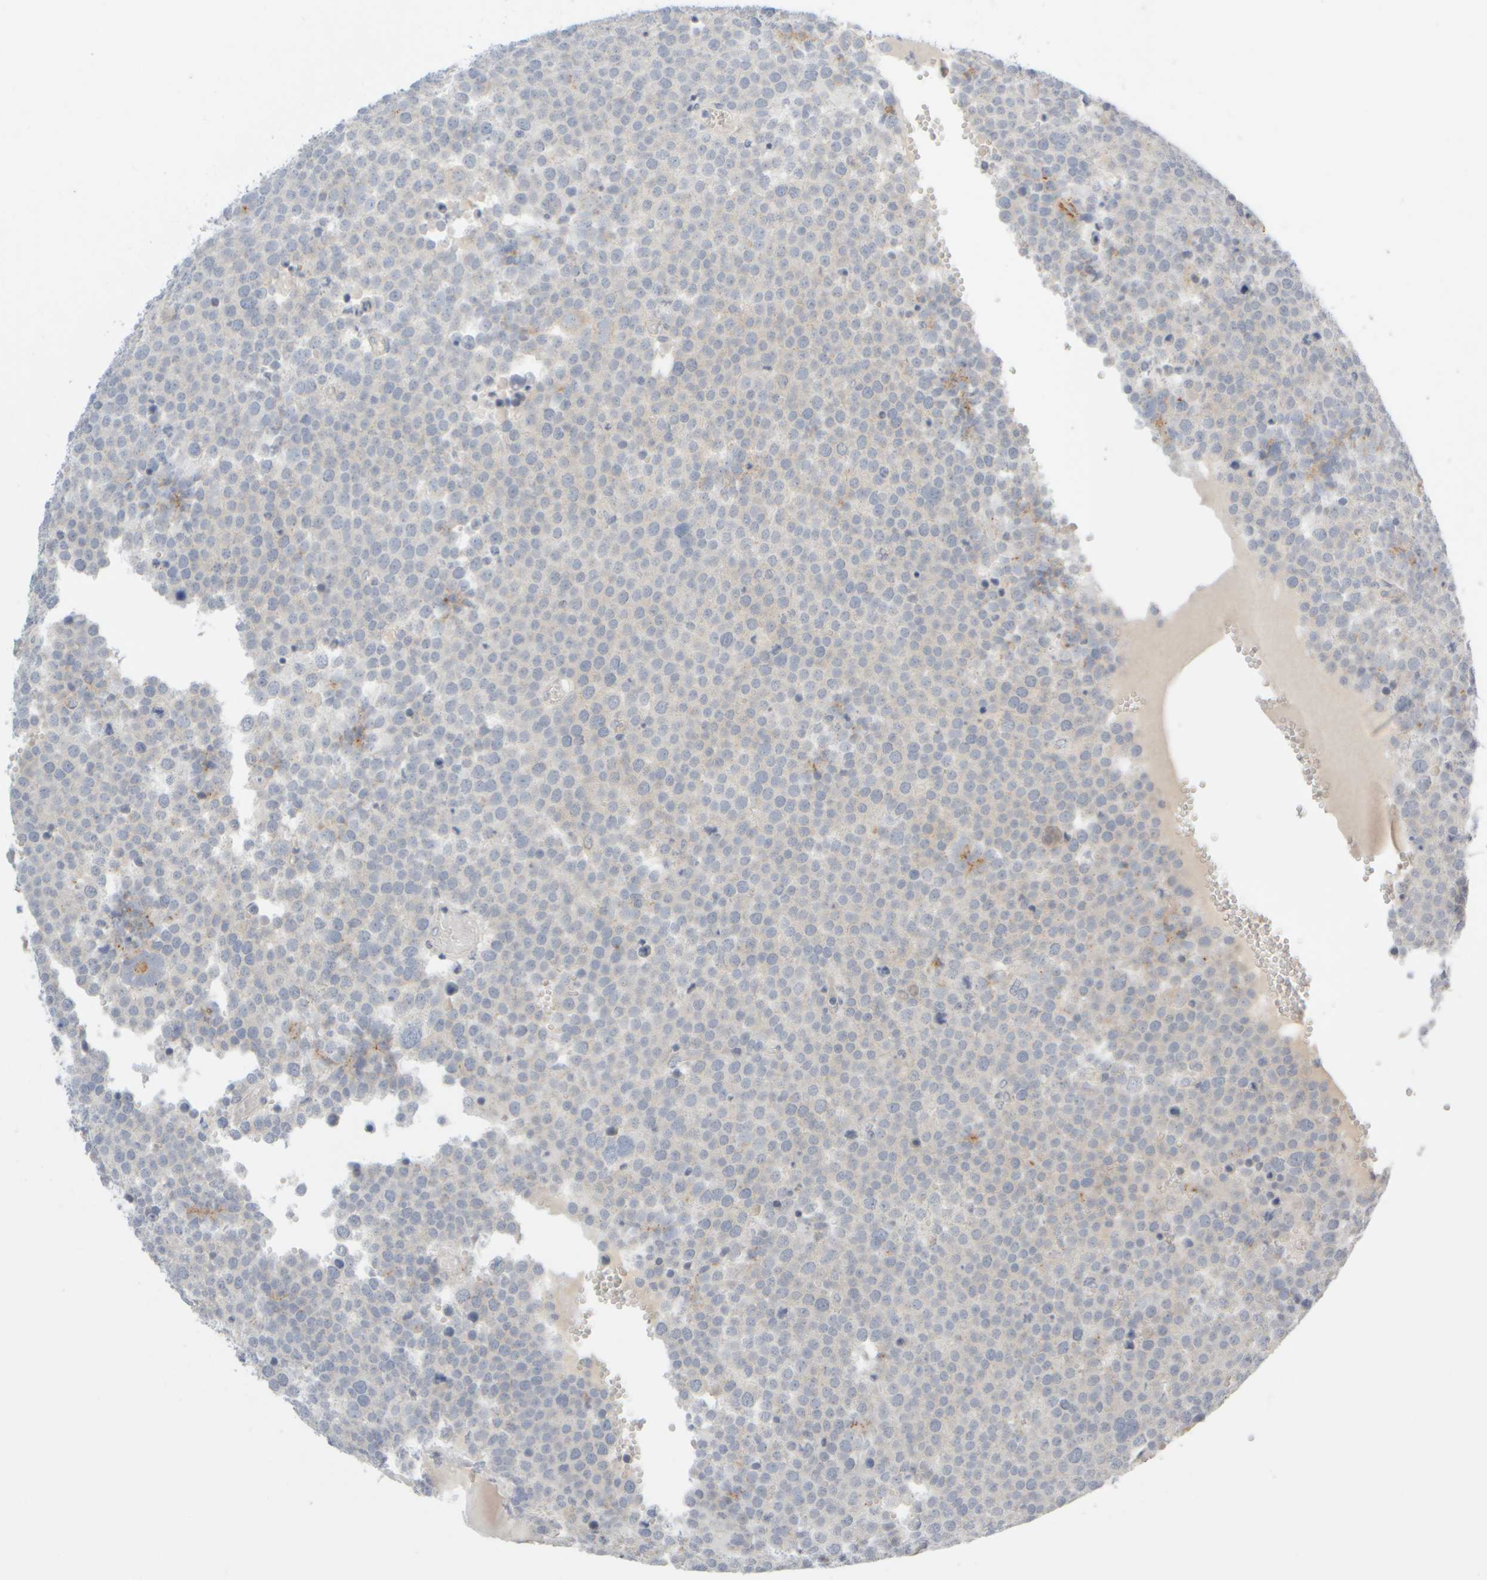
{"staining": {"intensity": "negative", "quantity": "none", "location": "none"}, "tissue": "testis cancer", "cell_type": "Tumor cells", "image_type": "cancer", "snomed": [{"axis": "morphology", "description": "Seminoma, NOS"}, {"axis": "topography", "description": "Testis"}], "caption": "A histopathology image of testis cancer stained for a protein reveals no brown staining in tumor cells. (DAB (3,3'-diaminobenzidine) immunohistochemistry, high magnification).", "gene": "GOPC", "patient": {"sex": "male", "age": 71}}